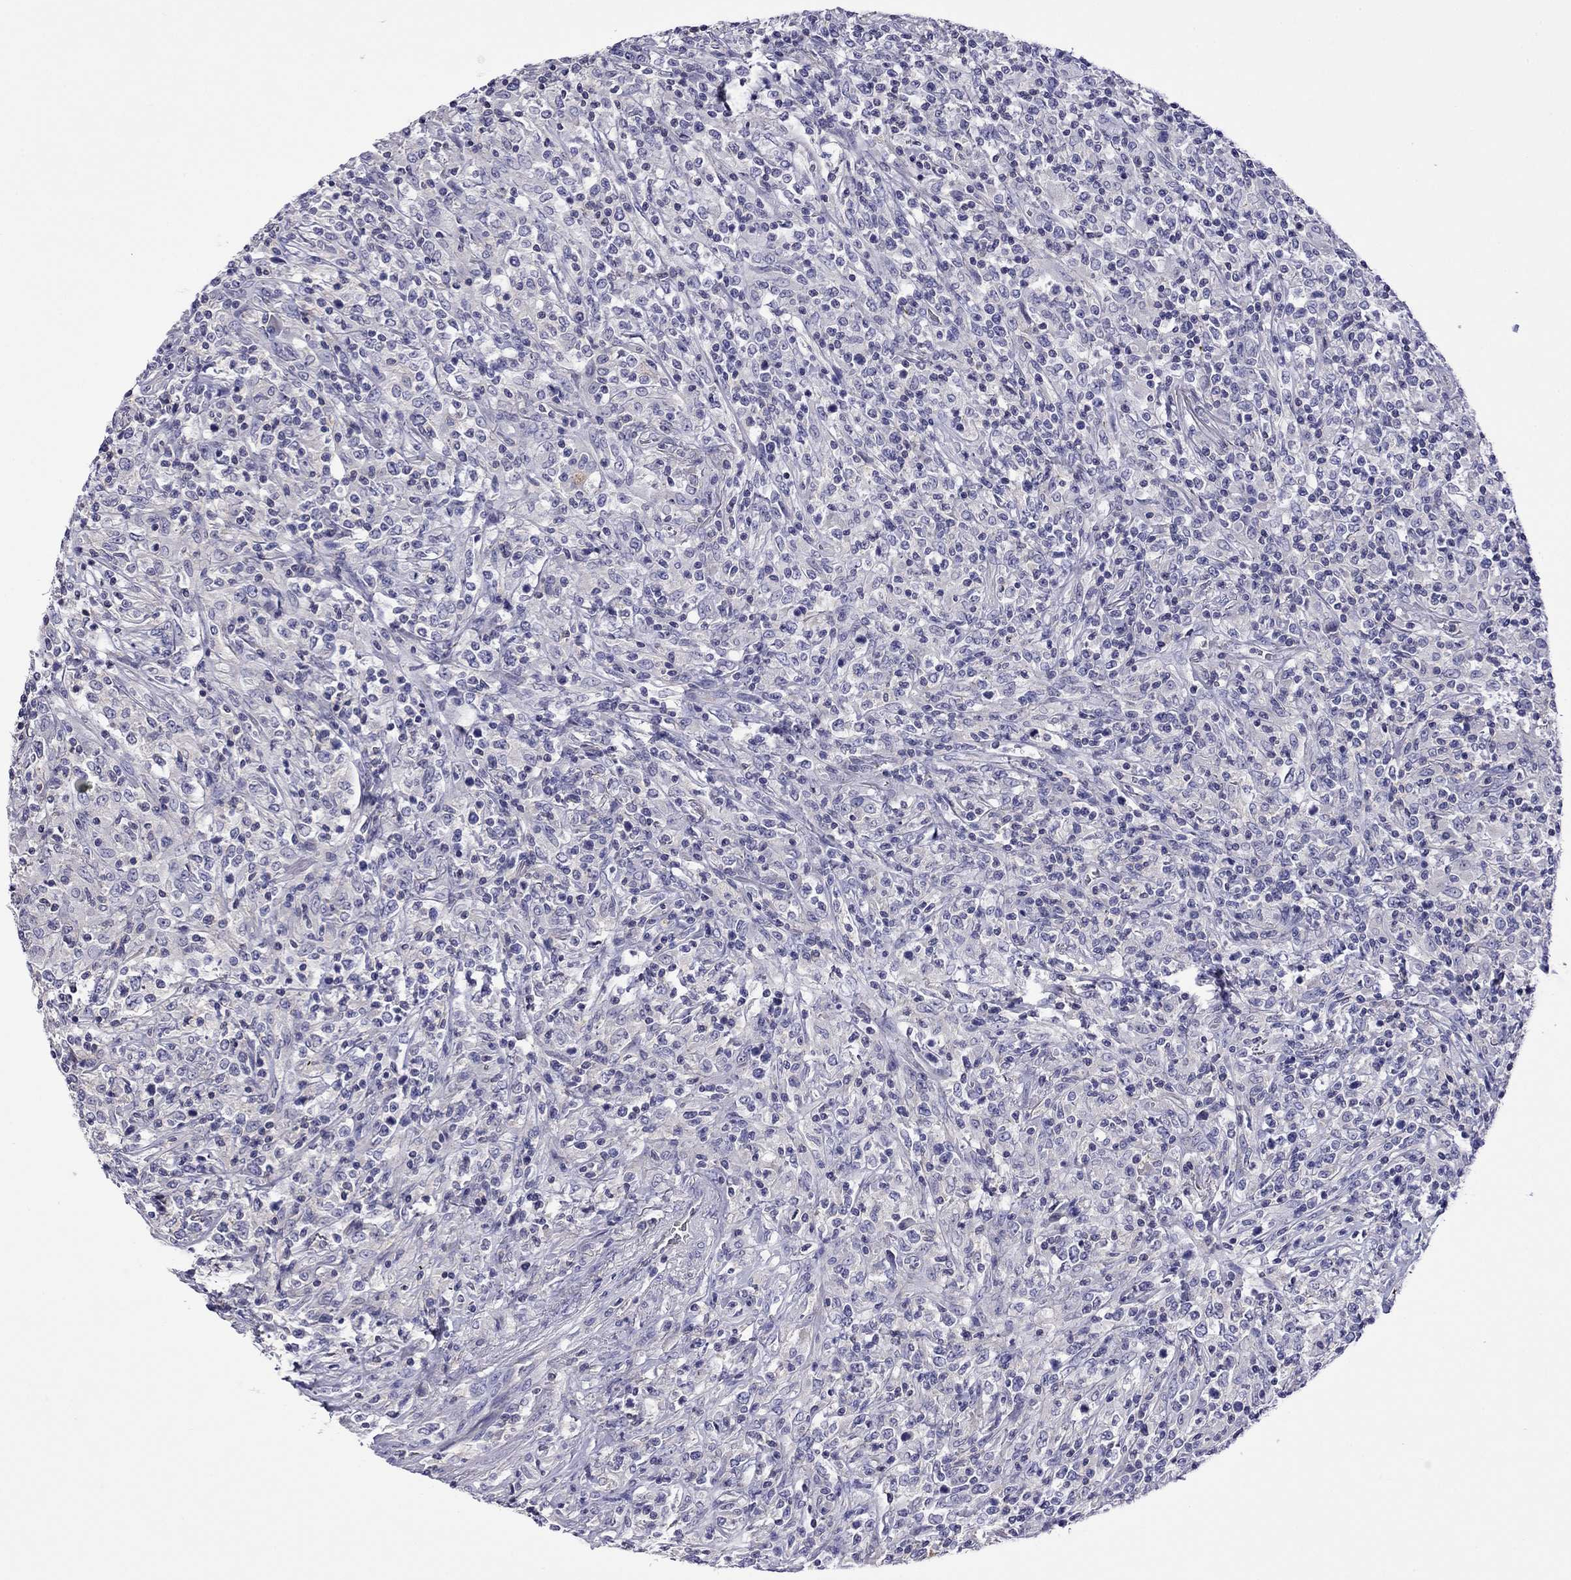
{"staining": {"intensity": "negative", "quantity": "none", "location": "none"}, "tissue": "lymphoma", "cell_type": "Tumor cells", "image_type": "cancer", "snomed": [{"axis": "morphology", "description": "Malignant lymphoma, non-Hodgkin's type, High grade"}, {"axis": "topography", "description": "Lung"}], "caption": "The IHC image has no significant expression in tumor cells of high-grade malignant lymphoma, non-Hodgkin's type tissue. The staining was performed using DAB to visualize the protein expression in brown, while the nuclei were stained in blue with hematoxylin (Magnification: 20x).", "gene": "STAR", "patient": {"sex": "male", "age": 79}}